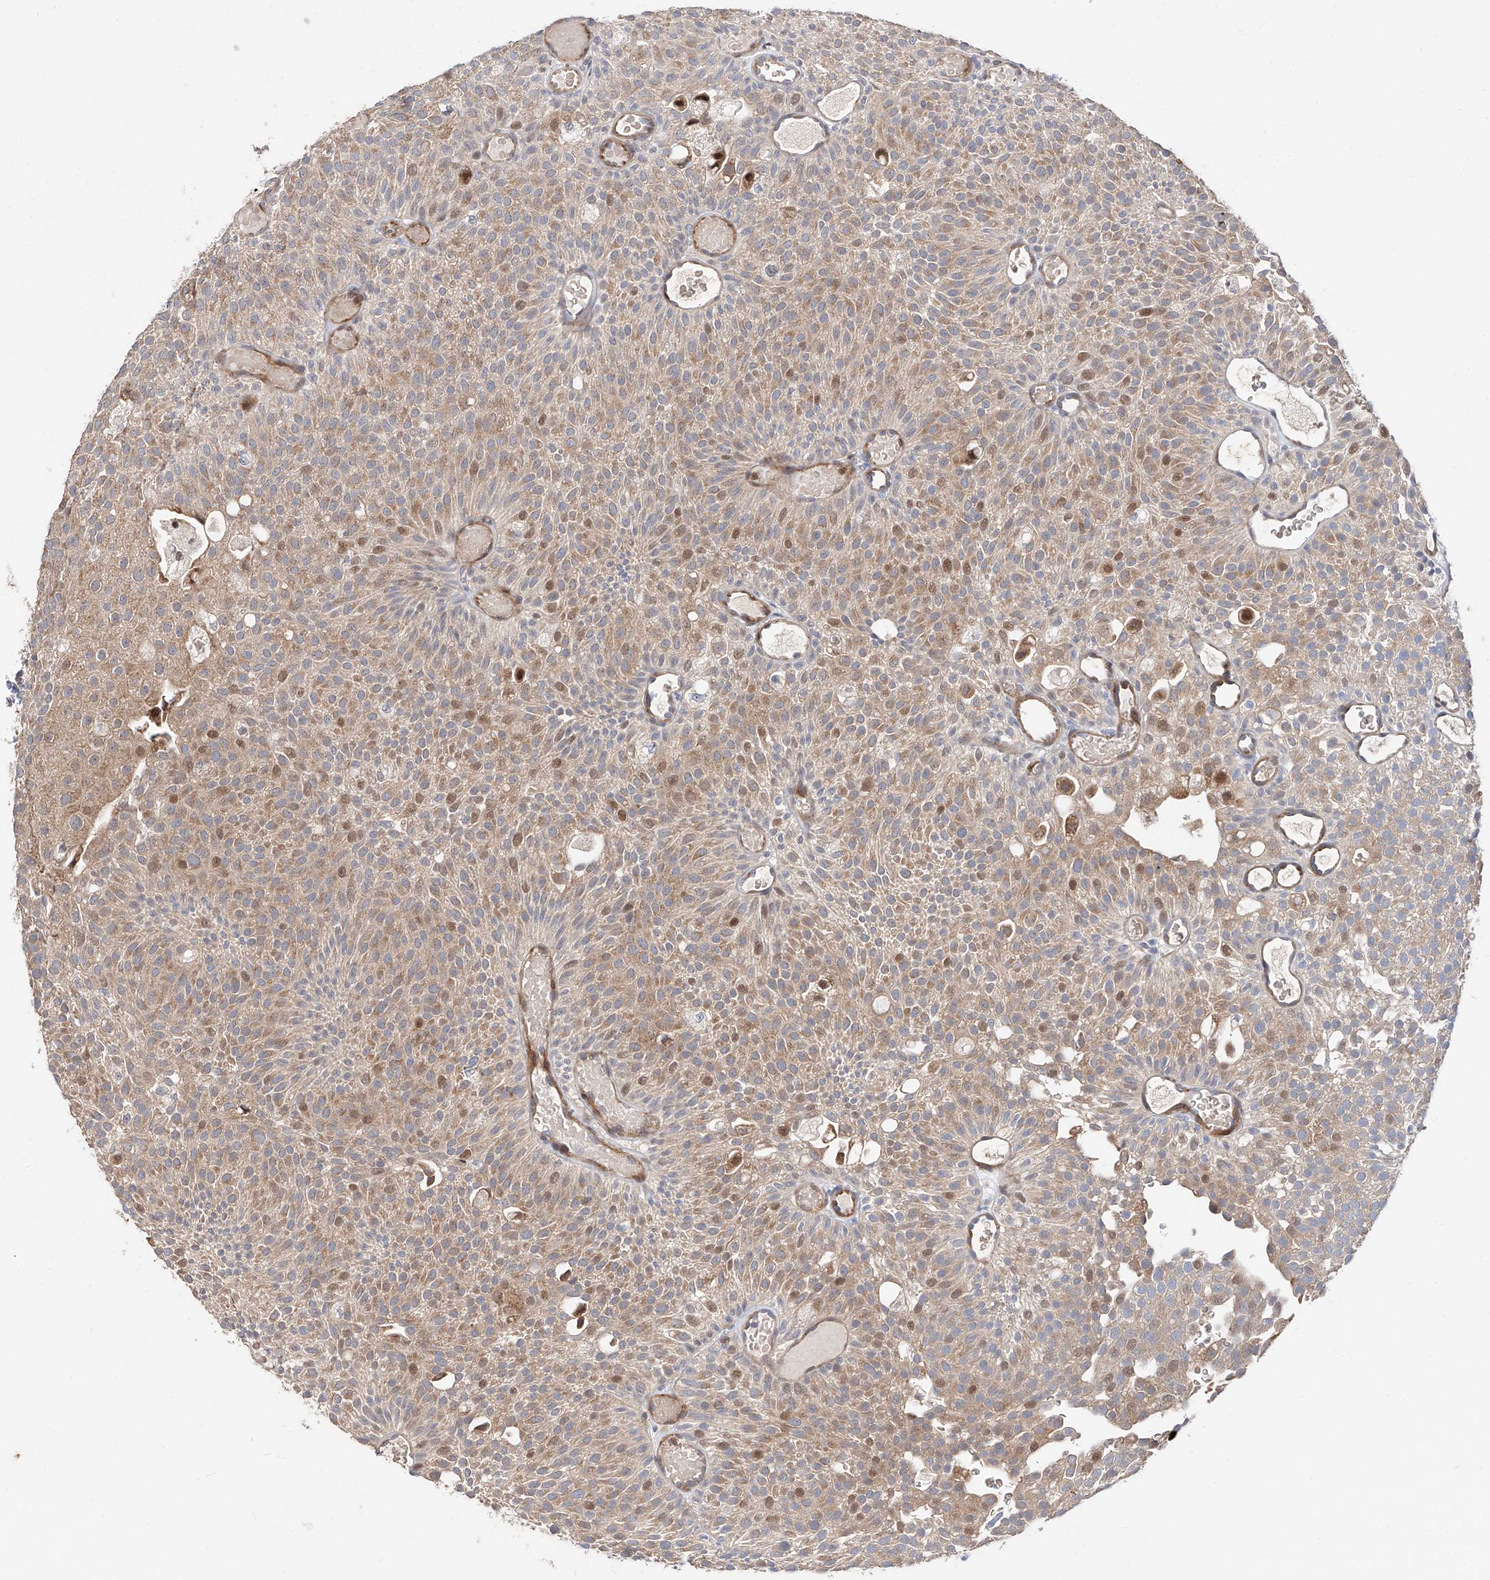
{"staining": {"intensity": "moderate", "quantity": ">75%", "location": "cytoplasmic/membranous,nuclear"}, "tissue": "urothelial cancer", "cell_type": "Tumor cells", "image_type": "cancer", "snomed": [{"axis": "morphology", "description": "Urothelial carcinoma, Low grade"}, {"axis": "topography", "description": "Urinary bladder"}], "caption": "Immunohistochemical staining of human urothelial carcinoma (low-grade) displays medium levels of moderate cytoplasmic/membranous and nuclear staining in about >75% of tumor cells.", "gene": "FUCA2", "patient": {"sex": "male", "age": 78}}